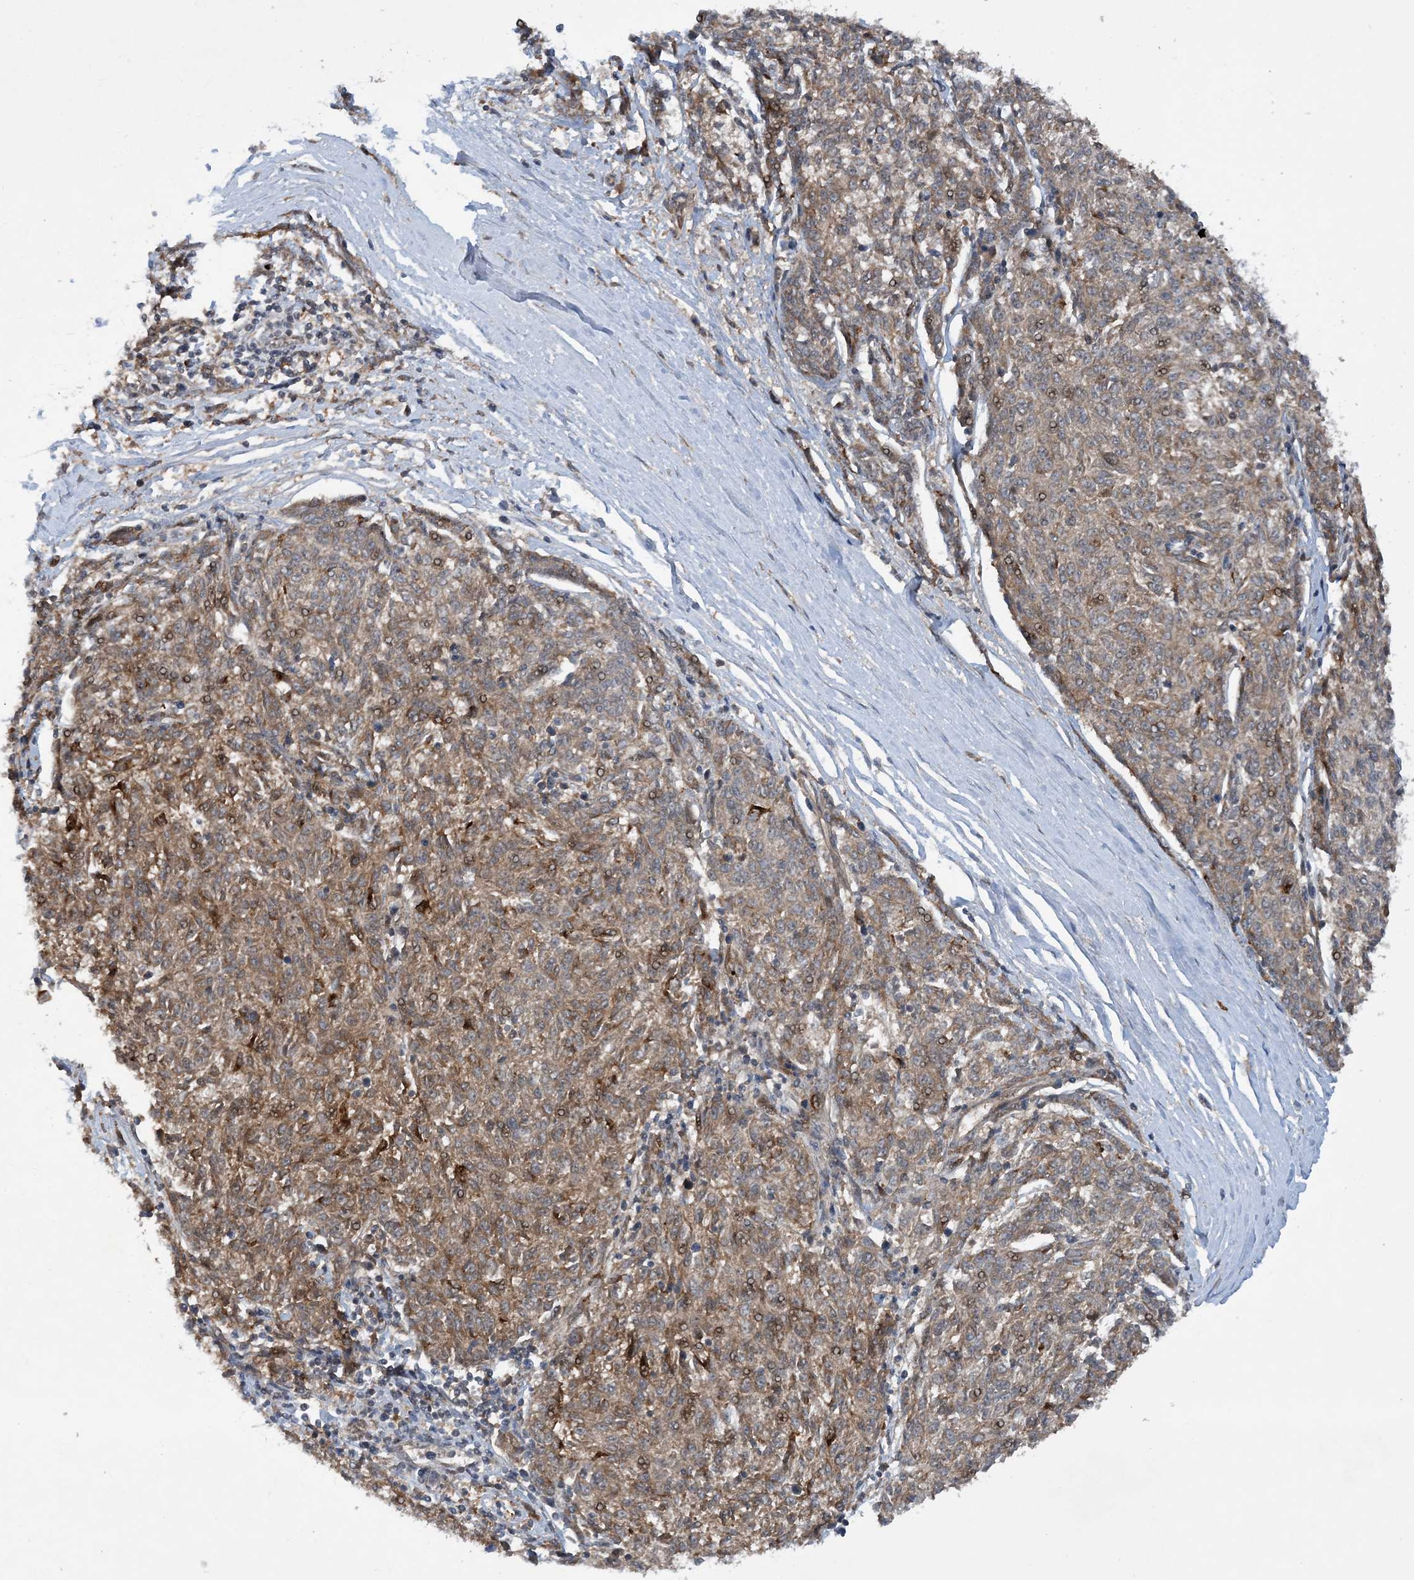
{"staining": {"intensity": "weak", "quantity": ">75%", "location": "cytoplasmic/membranous"}, "tissue": "melanoma", "cell_type": "Tumor cells", "image_type": "cancer", "snomed": [{"axis": "morphology", "description": "Malignant melanoma, NOS"}, {"axis": "topography", "description": "Skin"}], "caption": "Malignant melanoma stained with IHC displays weak cytoplasmic/membranous positivity in about >75% of tumor cells.", "gene": "HEMK1", "patient": {"sex": "female", "age": 72}}